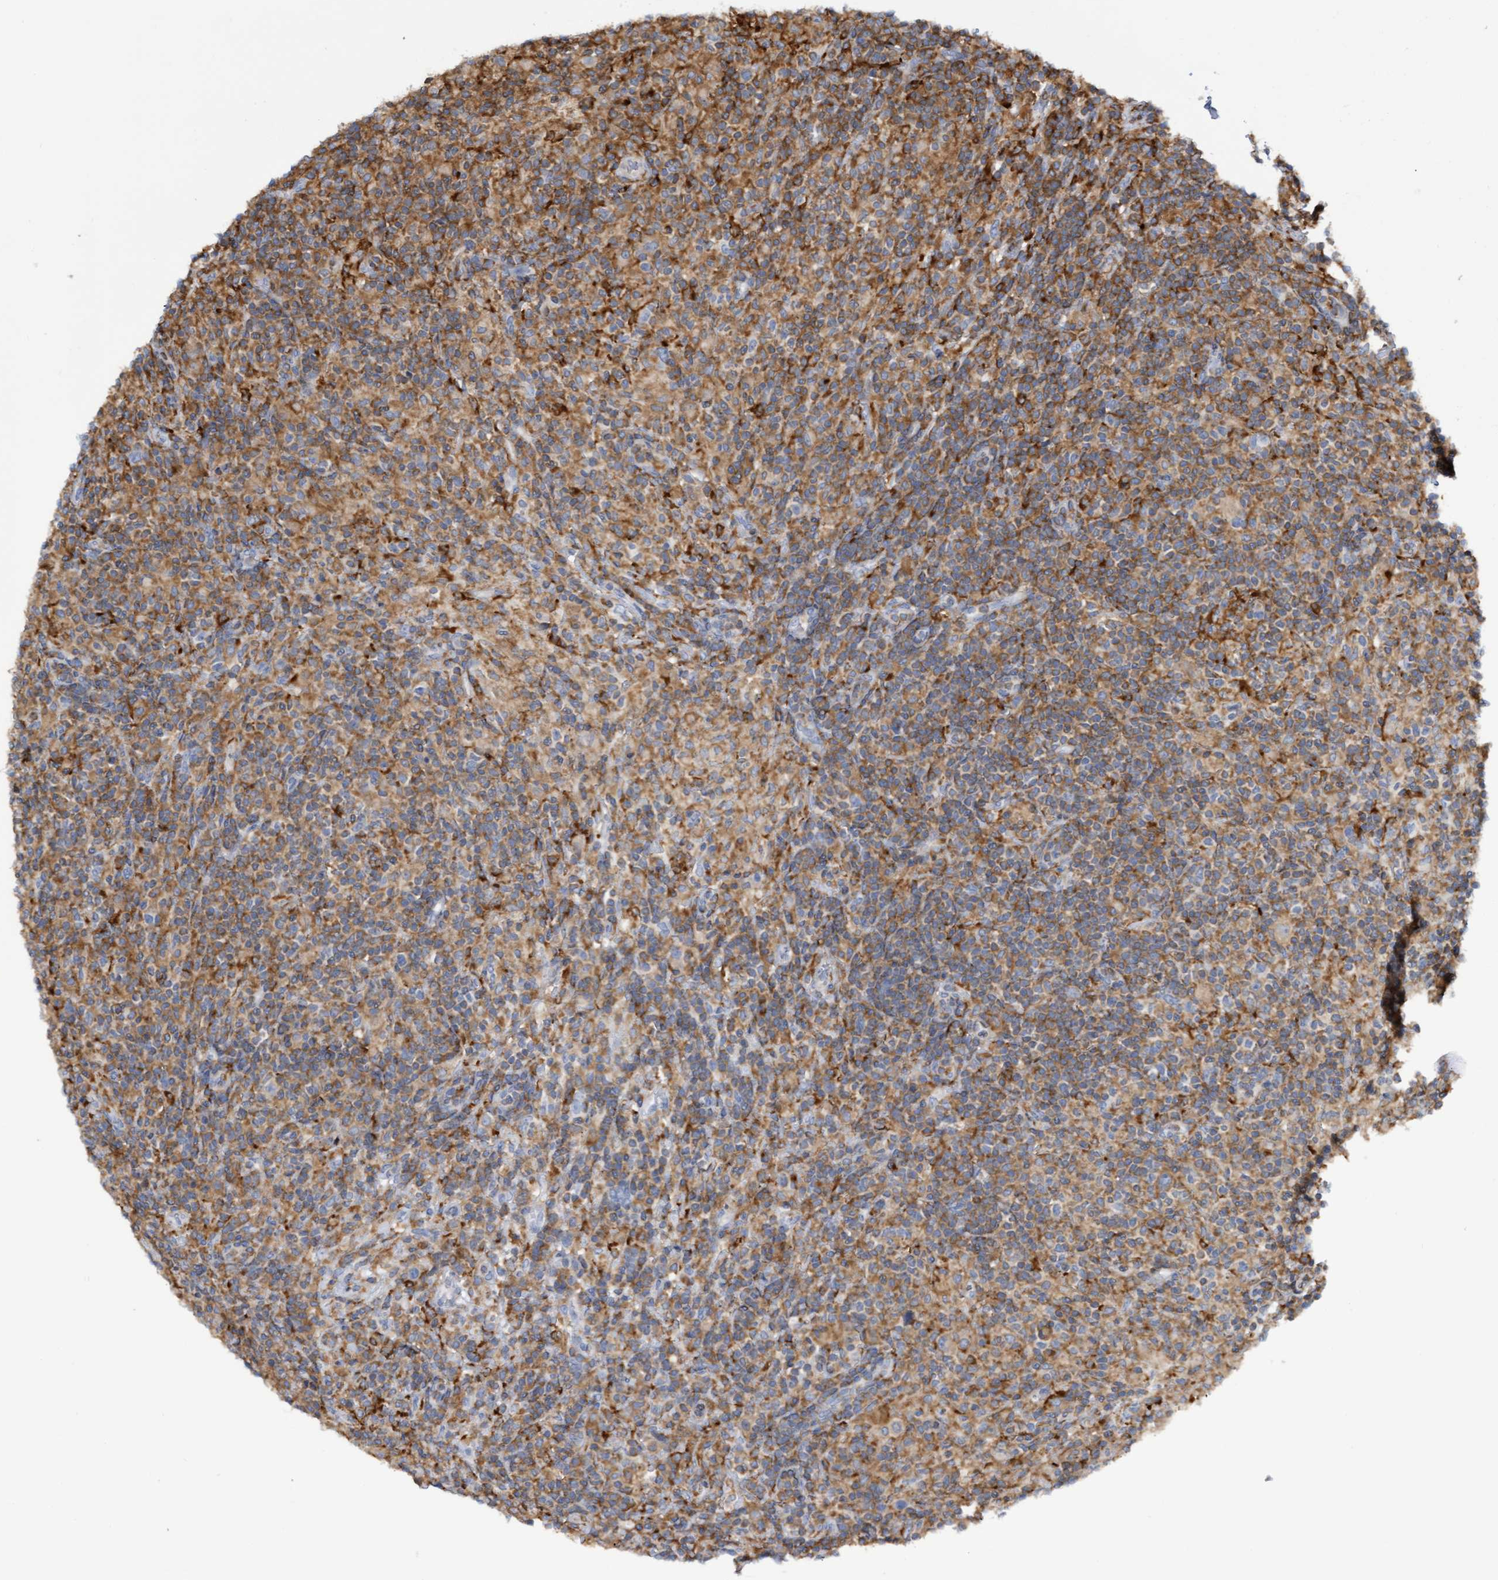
{"staining": {"intensity": "moderate", "quantity": "25%-75%", "location": "cytoplasmic/membranous"}, "tissue": "lymphoma", "cell_type": "Tumor cells", "image_type": "cancer", "snomed": [{"axis": "morphology", "description": "Hodgkin's disease, NOS"}, {"axis": "topography", "description": "Lymph node"}], "caption": "Hodgkin's disease stained with a brown dye shows moderate cytoplasmic/membranous positive expression in approximately 25%-75% of tumor cells.", "gene": "FNBP1", "patient": {"sex": "male", "age": 70}}